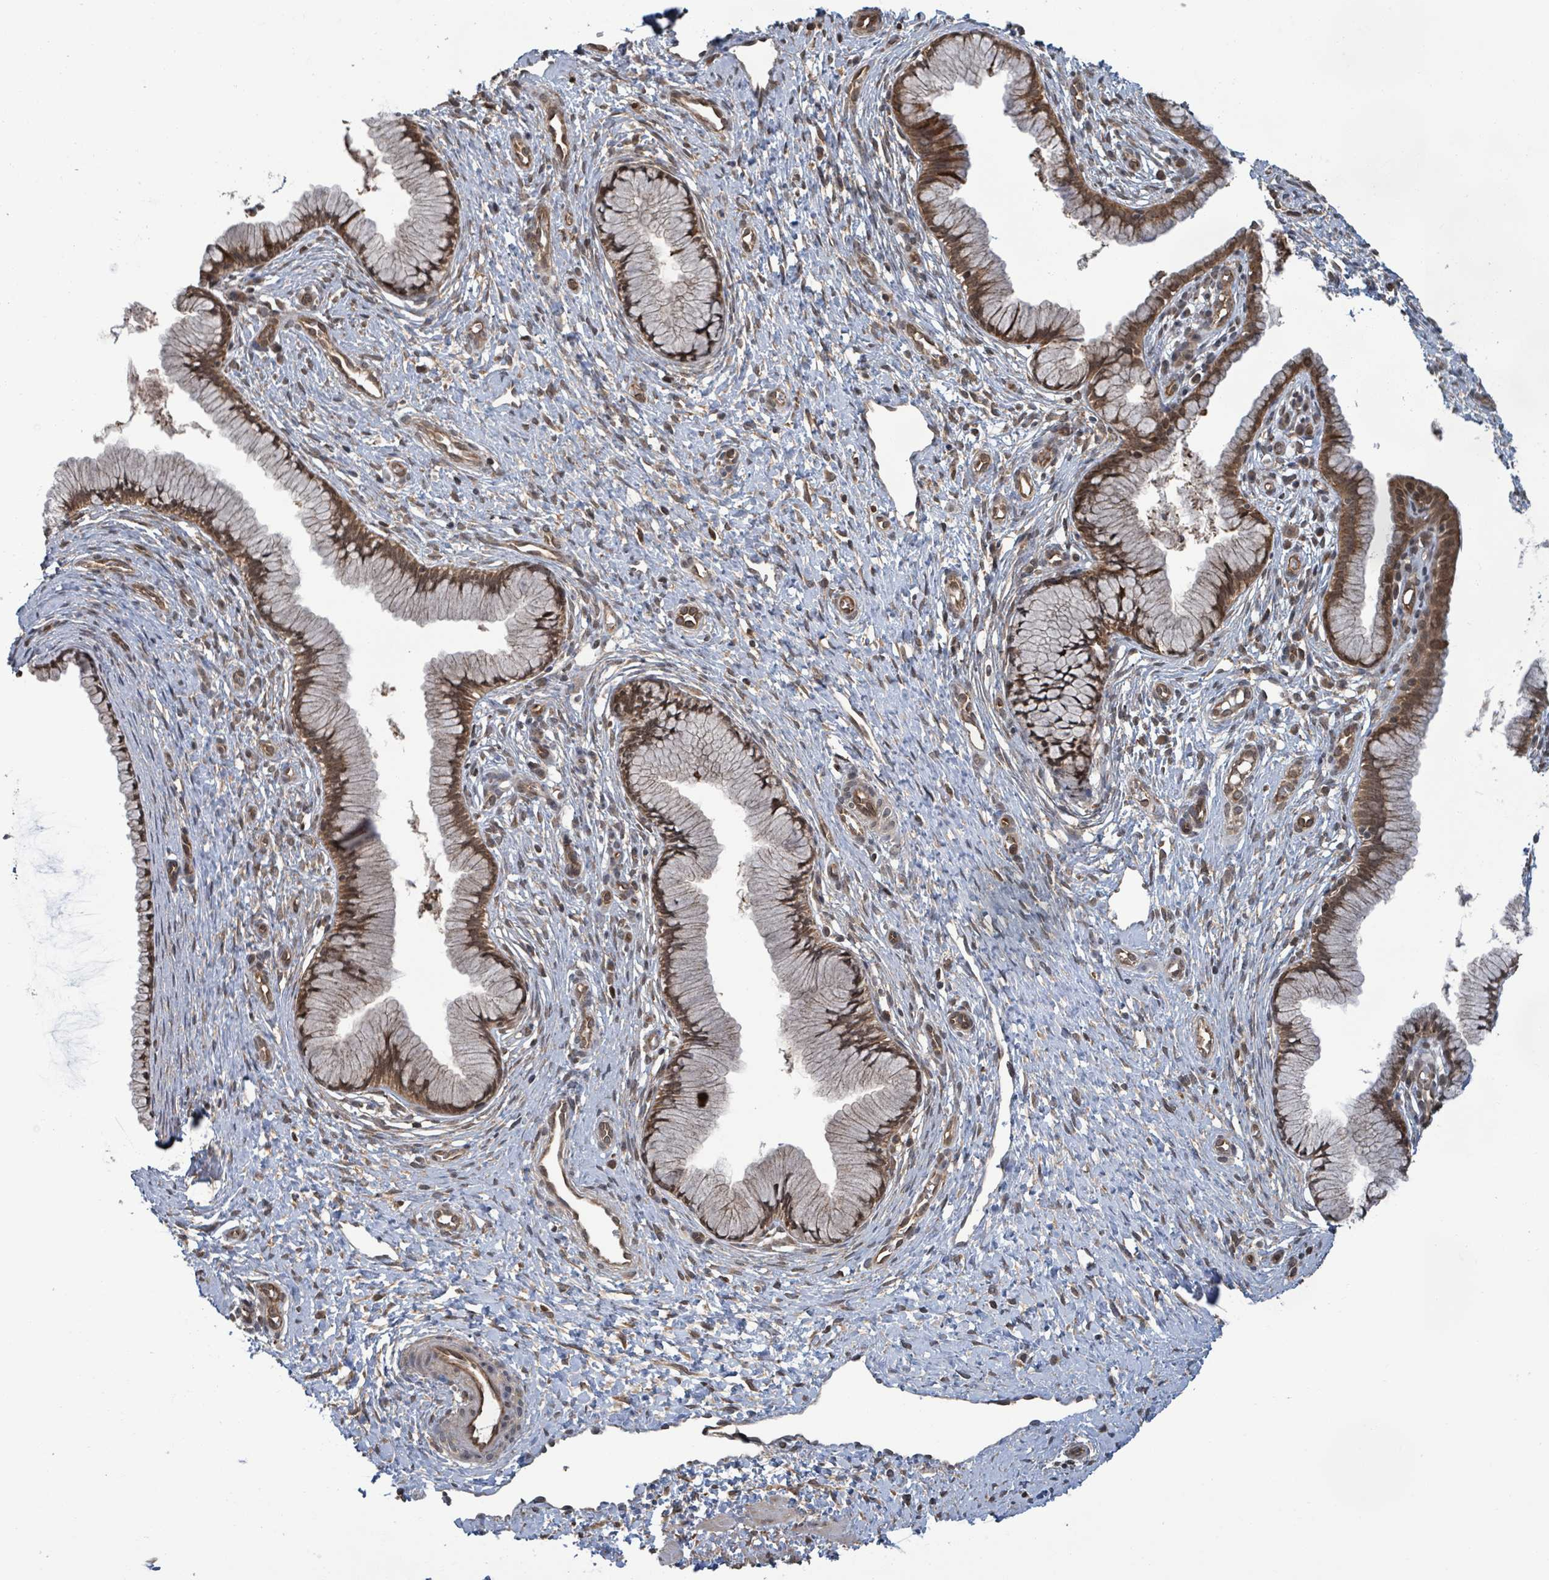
{"staining": {"intensity": "moderate", "quantity": ">75%", "location": "cytoplasmic/membranous,nuclear"}, "tissue": "cervix", "cell_type": "Glandular cells", "image_type": "normal", "snomed": [{"axis": "morphology", "description": "Normal tissue, NOS"}, {"axis": "topography", "description": "Cervix"}], "caption": "A brown stain shows moderate cytoplasmic/membranous,nuclear positivity of a protein in glandular cells of benign human cervix.", "gene": "ENSG00000256500", "patient": {"sex": "female", "age": 36}}